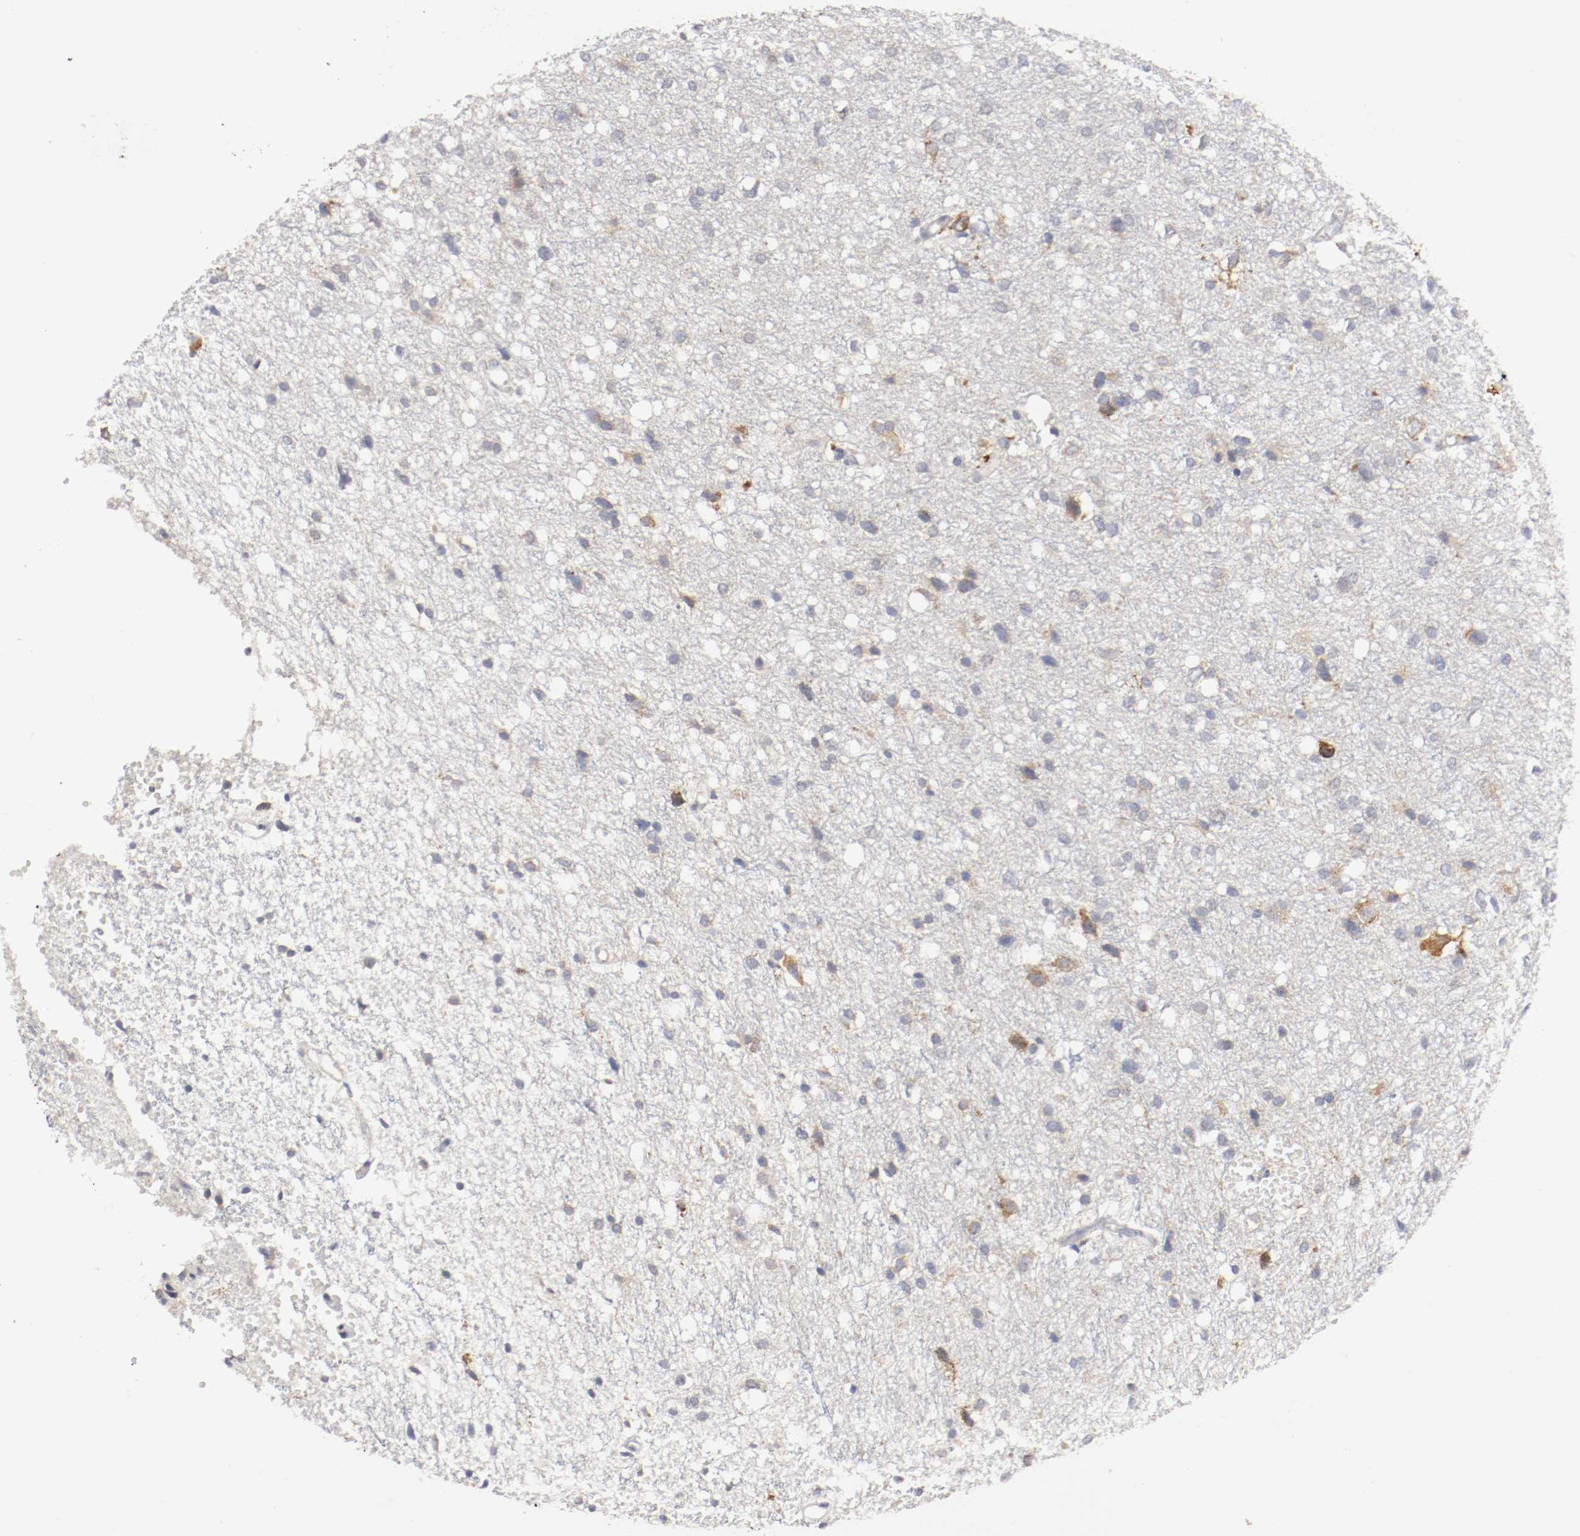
{"staining": {"intensity": "moderate", "quantity": "<25%", "location": "cytoplasmic/membranous"}, "tissue": "glioma", "cell_type": "Tumor cells", "image_type": "cancer", "snomed": [{"axis": "morphology", "description": "Glioma, malignant, High grade"}, {"axis": "topography", "description": "Brain"}], "caption": "Human malignant glioma (high-grade) stained with a protein marker displays moderate staining in tumor cells.", "gene": "TRAF2", "patient": {"sex": "female", "age": 59}}